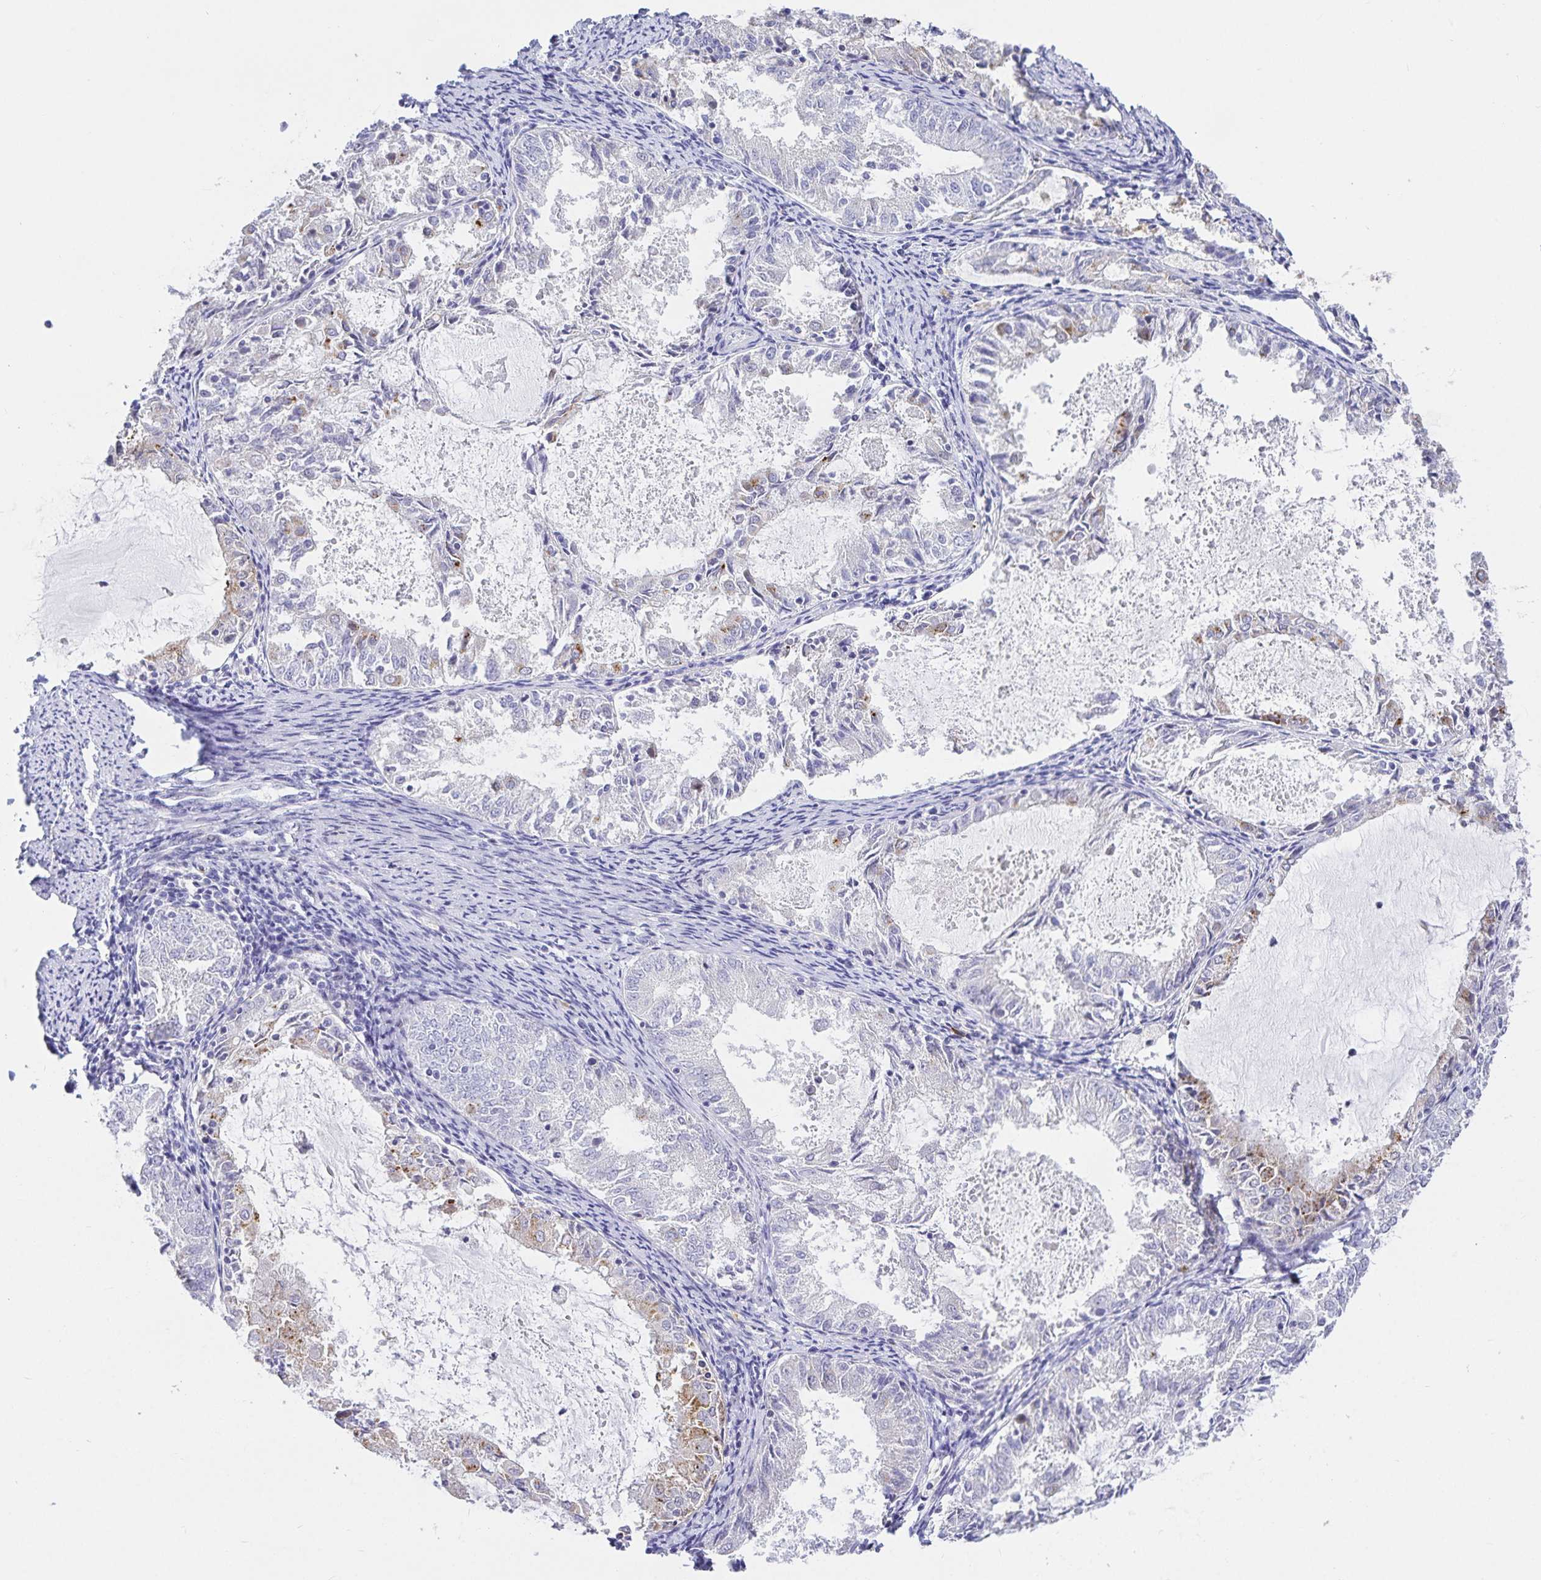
{"staining": {"intensity": "weak", "quantity": "<25%", "location": "cytoplasmic/membranous"}, "tissue": "endometrial cancer", "cell_type": "Tumor cells", "image_type": "cancer", "snomed": [{"axis": "morphology", "description": "Adenocarcinoma, NOS"}, {"axis": "topography", "description": "Endometrium"}], "caption": "A micrograph of endometrial cancer (adenocarcinoma) stained for a protein exhibits no brown staining in tumor cells.", "gene": "KBTBD13", "patient": {"sex": "female", "age": 57}}